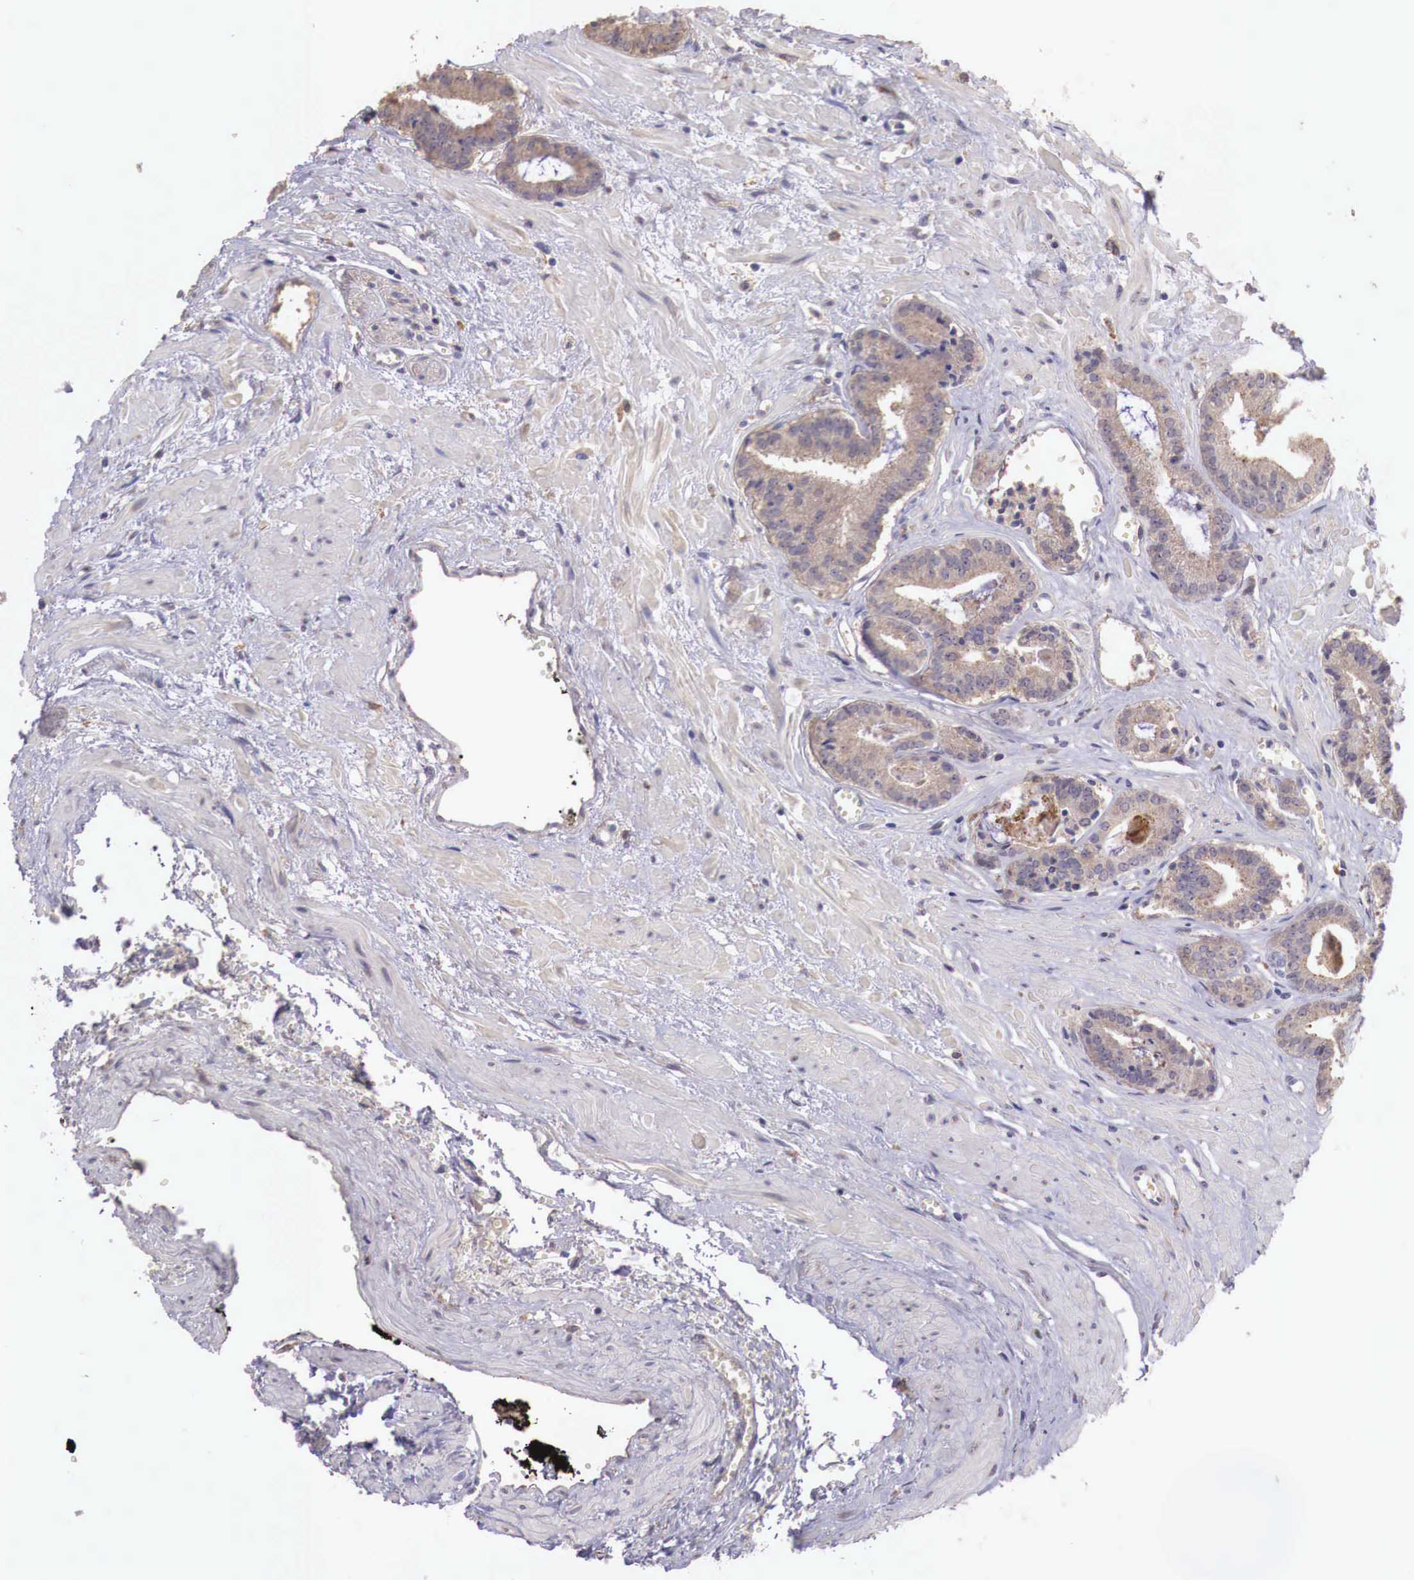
{"staining": {"intensity": "weak", "quantity": "25%-75%", "location": "cytoplasmic/membranous"}, "tissue": "prostate cancer", "cell_type": "Tumor cells", "image_type": "cancer", "snomed": [{"axis": "morphology", "description": "Adenocarcinoma, High grade"}, {"axis": "topography", "description": "Prostate"}], "caption": "The immunohistochemical stain shows weak cytoplasmic/membranous staining in tumor cells of prostate cancer tissue.", "gene": "CHRDL1", "patient": {"sex": "male", "age": 56}}